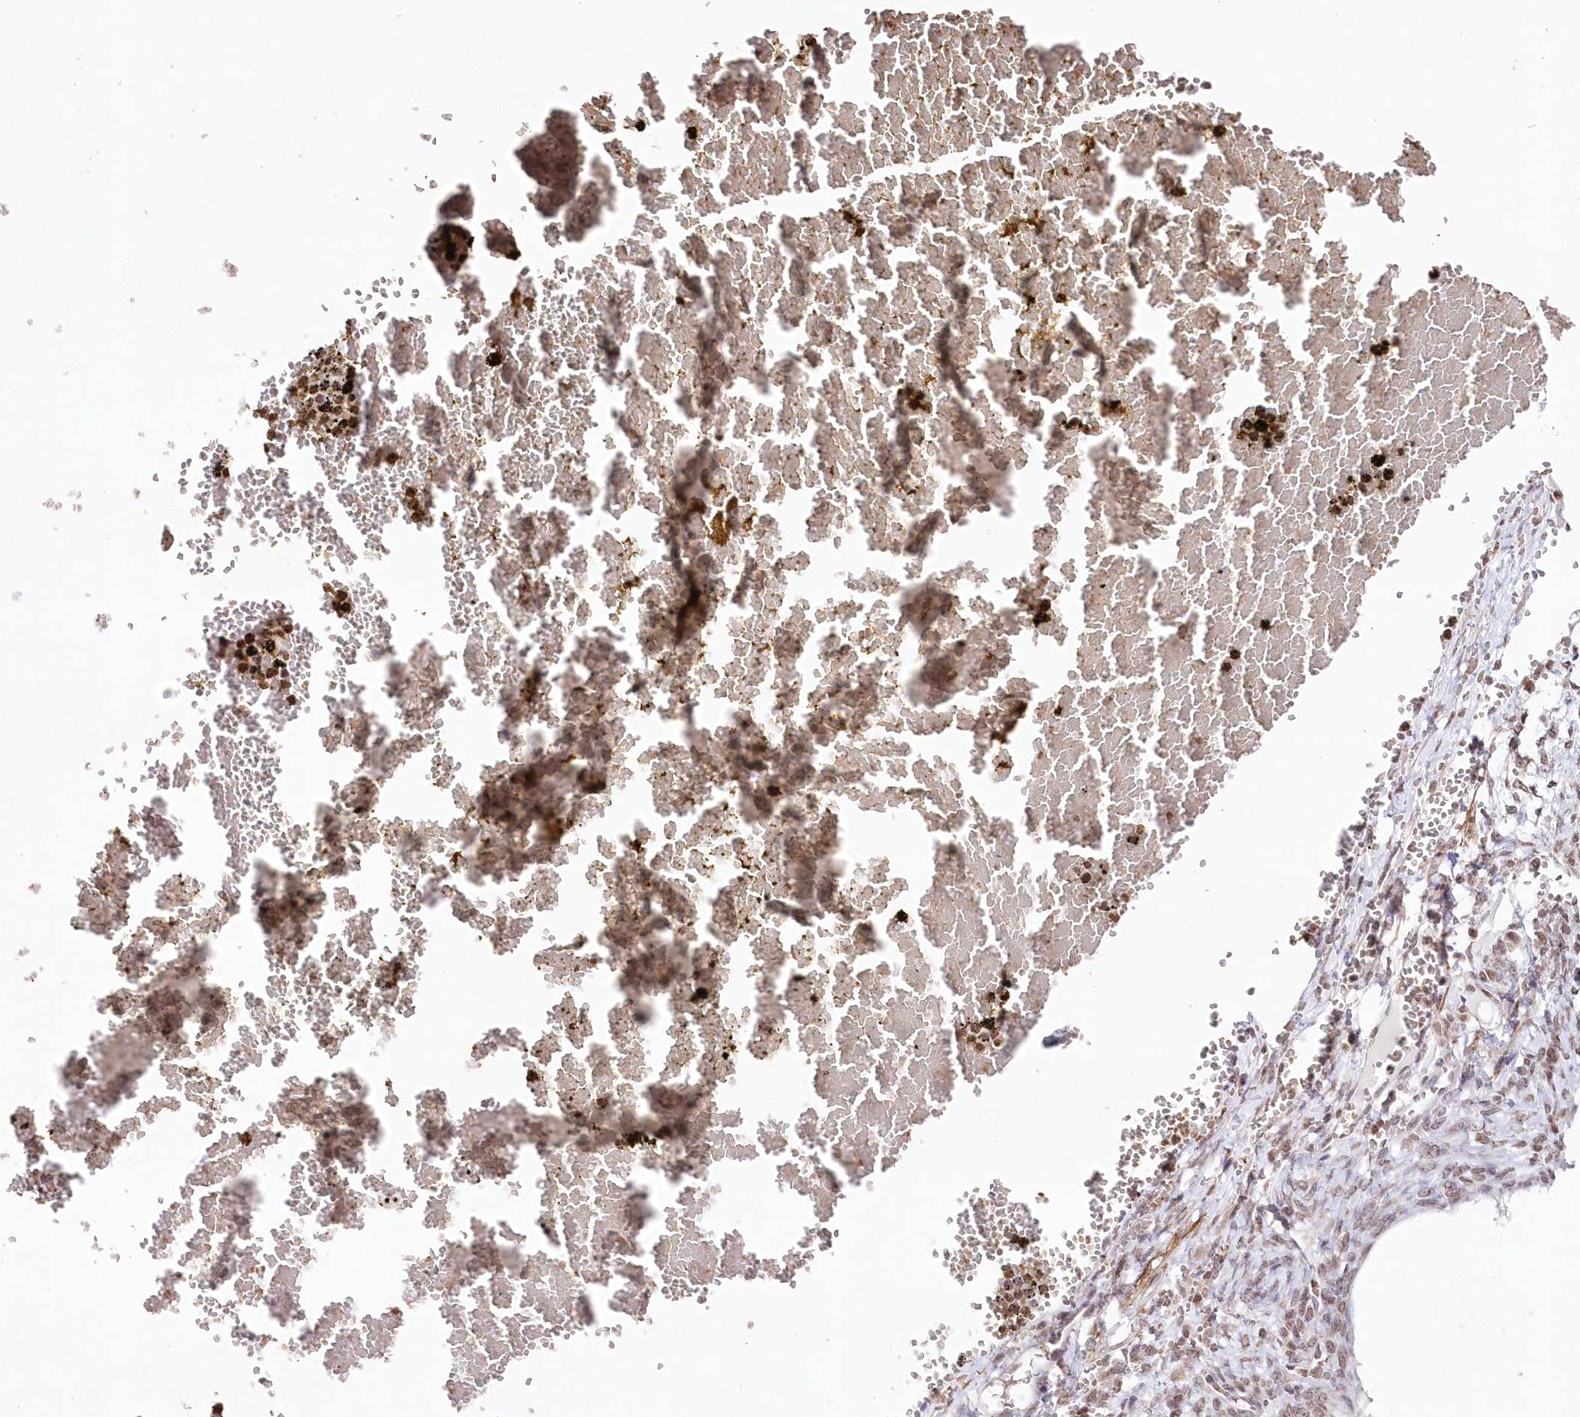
{"staining": {"intensity": "weak", "quantity": "<25%", "location": "nuclear"}, "tissue": "ovarian cancer", "cell_type": "Tumor cells", "image_type": "cancer", "snomed": [{"axis": "morphology", "description": "Cystadenocarcinoma, mucinous, NOS"}, {"axis": "topography", "description": "Ovary"}], "caption": "This is an immunohistochemistry (IHC) micrograph of human ovarian cancer. There is no expression in tumor cells.", "gene": "RBM27", "patient": {"sex": "female", "age": 73}}